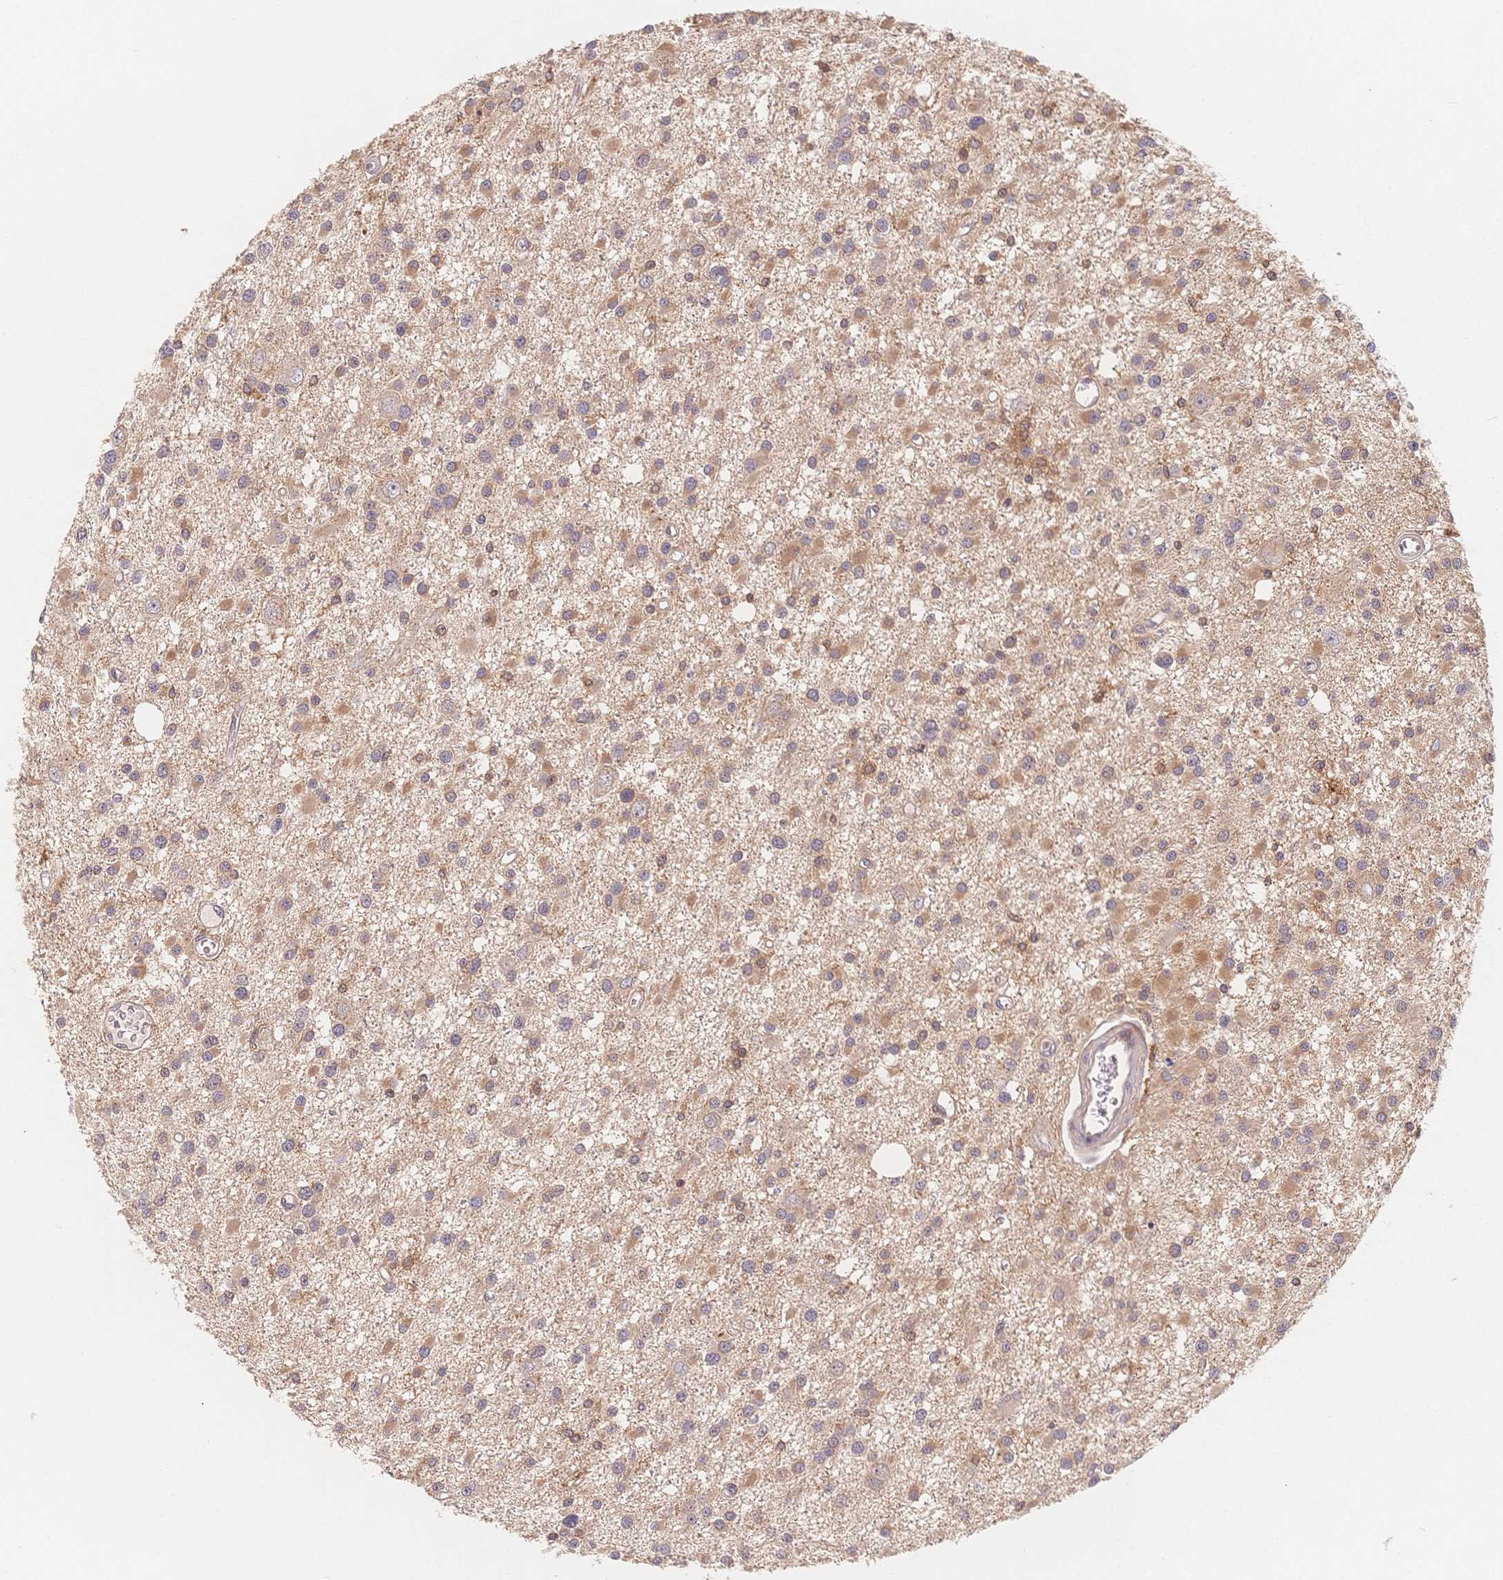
{"staining": {"intensity": "moderate", "quantity": "25%-75%", "location": "cytoplasmic/membranous"}, "tissue": "glioma", "cell_type": "Tumor cells", "image_type": "cancer", "snomed": [{"axis": "morphology", "description": "Glioma, malignant, High grade"}, {"axis": "topography", "description": "Brain"}], "caption": "A brown stain shows moderate cytoplasmic/membranous staining of a protein in malignant glioma (high-grade) tumor cells. Nuclei are stained in blue.", "gene": "C12orf75", "patient": {"sex": "male", "age": 54}}